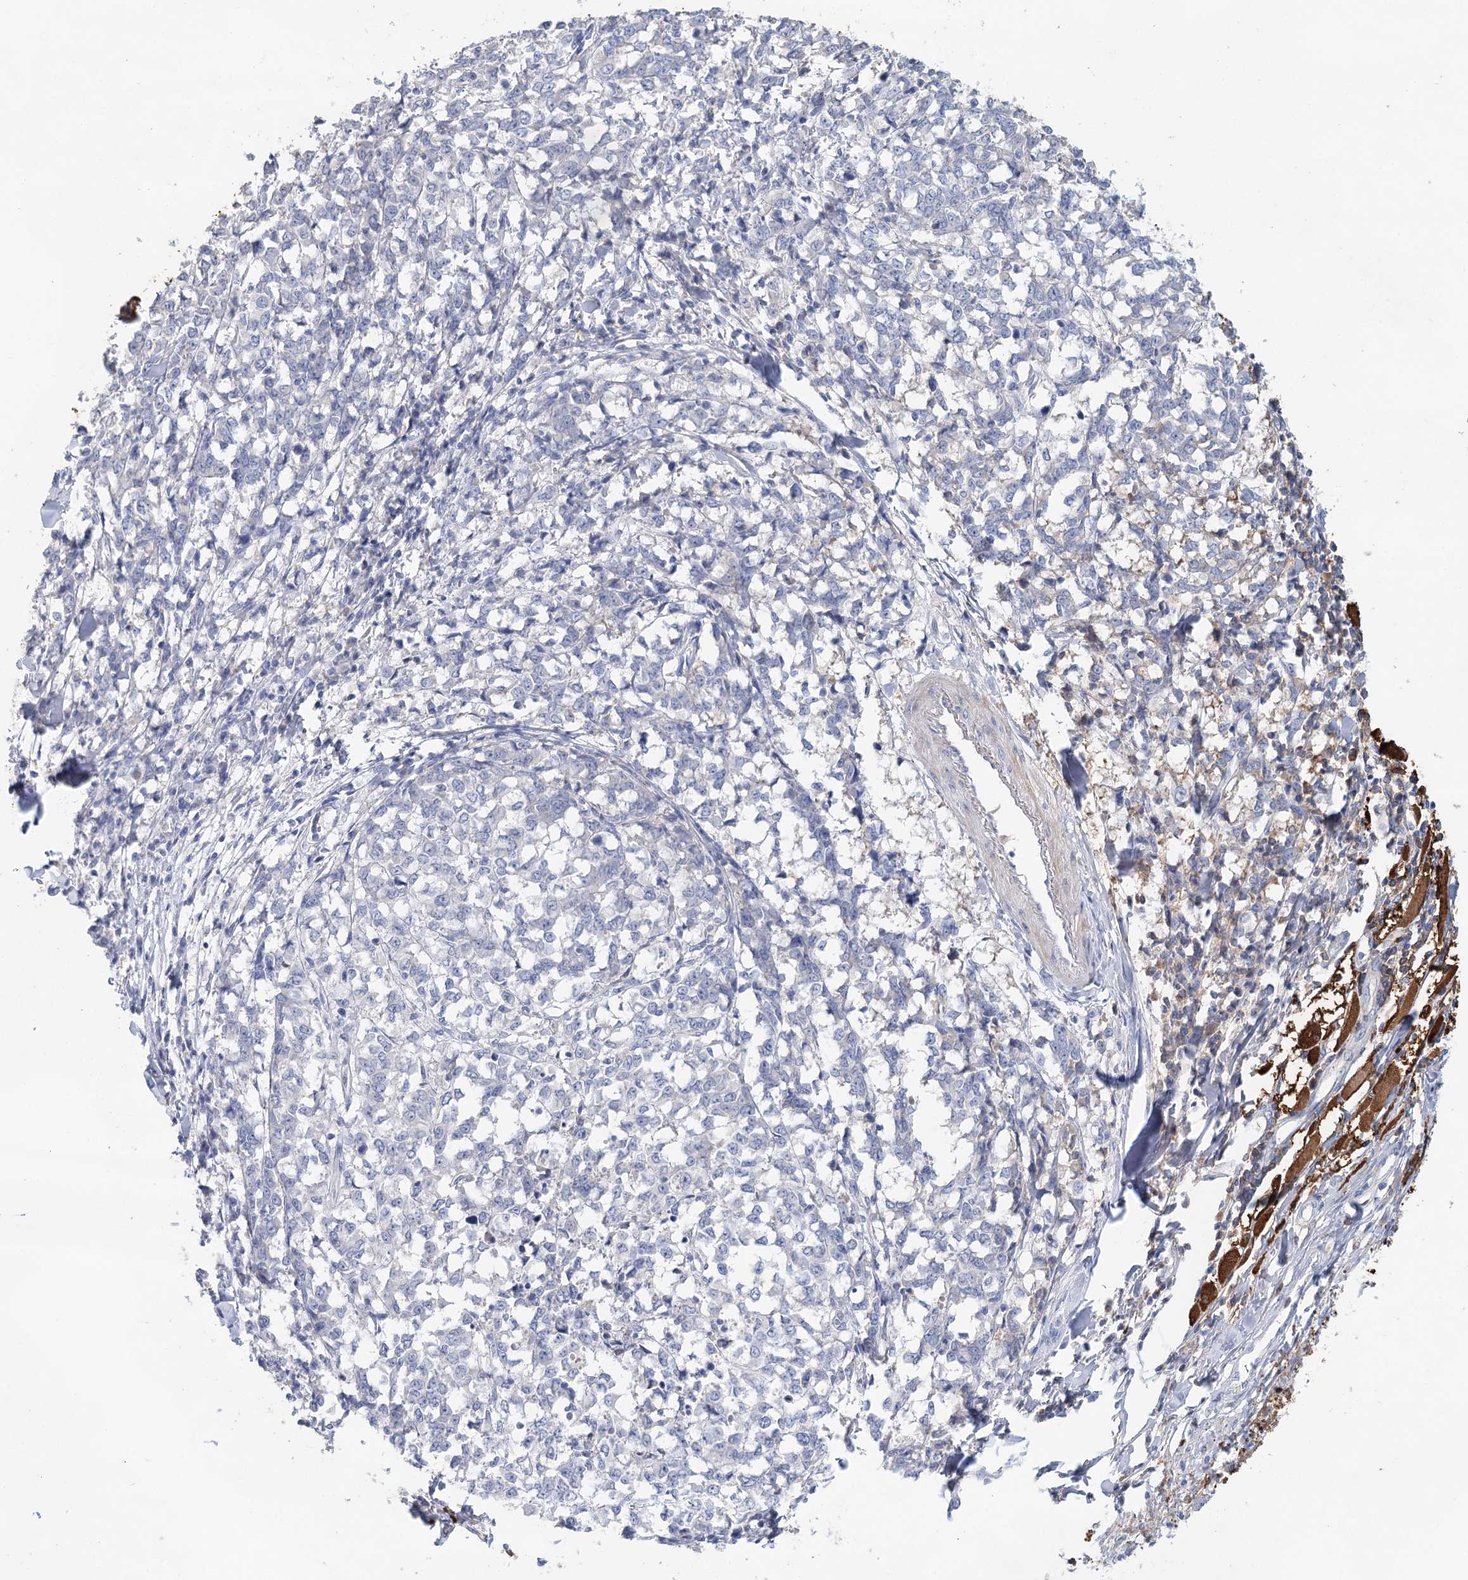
{"staining": {"intensity": "negative", "quantity": "none", "location": "none"}, "tissue": "melanoma", "cell_type": "Tumor cells", "image_type": "cancer", "snomed": [{"axis": "morphology", "description": "Malignant melanoma, NOS"}, {"axis": "topography", "description": "Skin"}], "caption": "Micrograph shows no protein positivity in tumor cells of malignant melanoma tissue.", "gene": "MYL6B", "patient": {"sex": "female", "age": 72}}